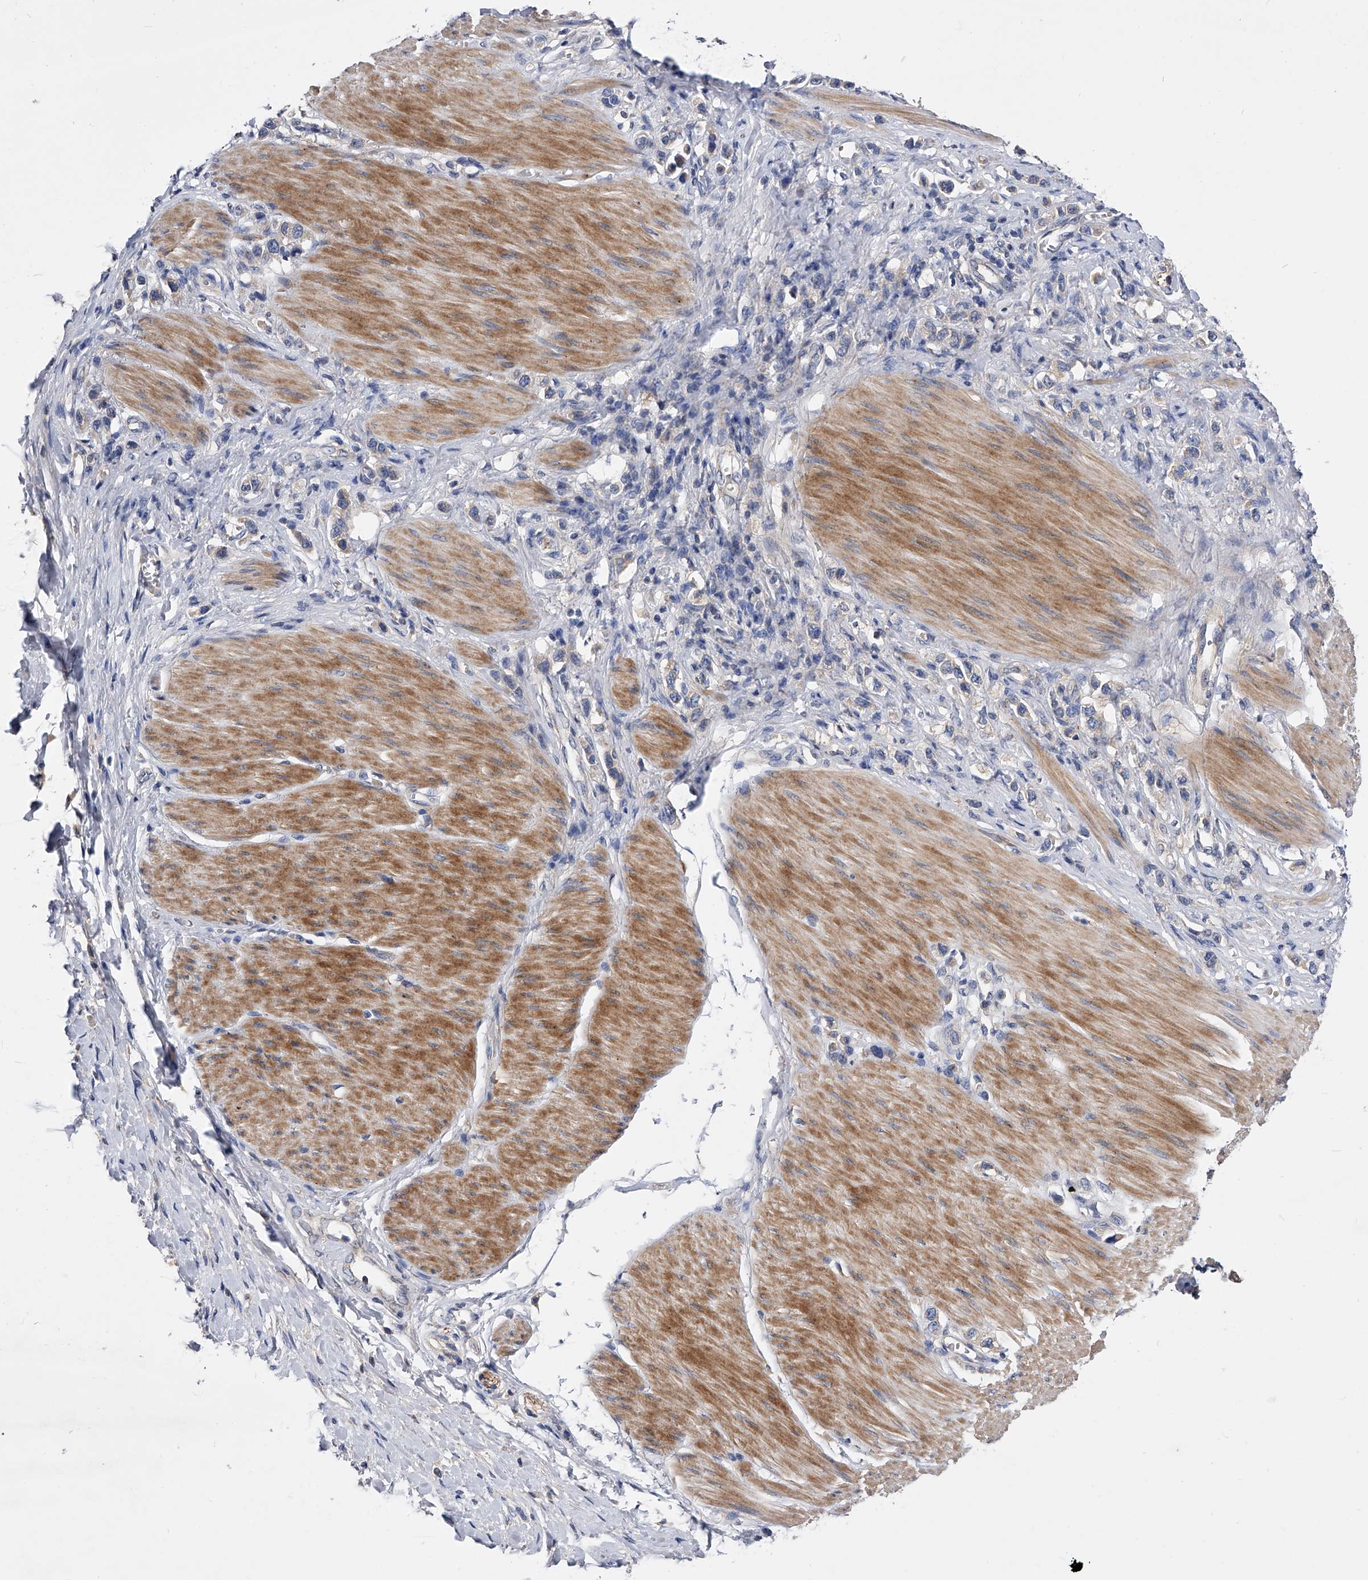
{"staining": {"intensity": "negative", "quantity": "none", "location": "none"}, "tissue": "stomach cancer", "cell_type": "Tumor cells", "image_type": "cancer", "snomed": [{"axis": "morphology", "description": "Adenocarcinoma, NOS"}, {"axis": "topography", "description": "Stomach"}], "caption": "Photomicrograph shows no significant protein positivity in tumor cells of stomach cancer.", "gene": "ARL4C", "patient": {"sex": "female", "age": 65}}